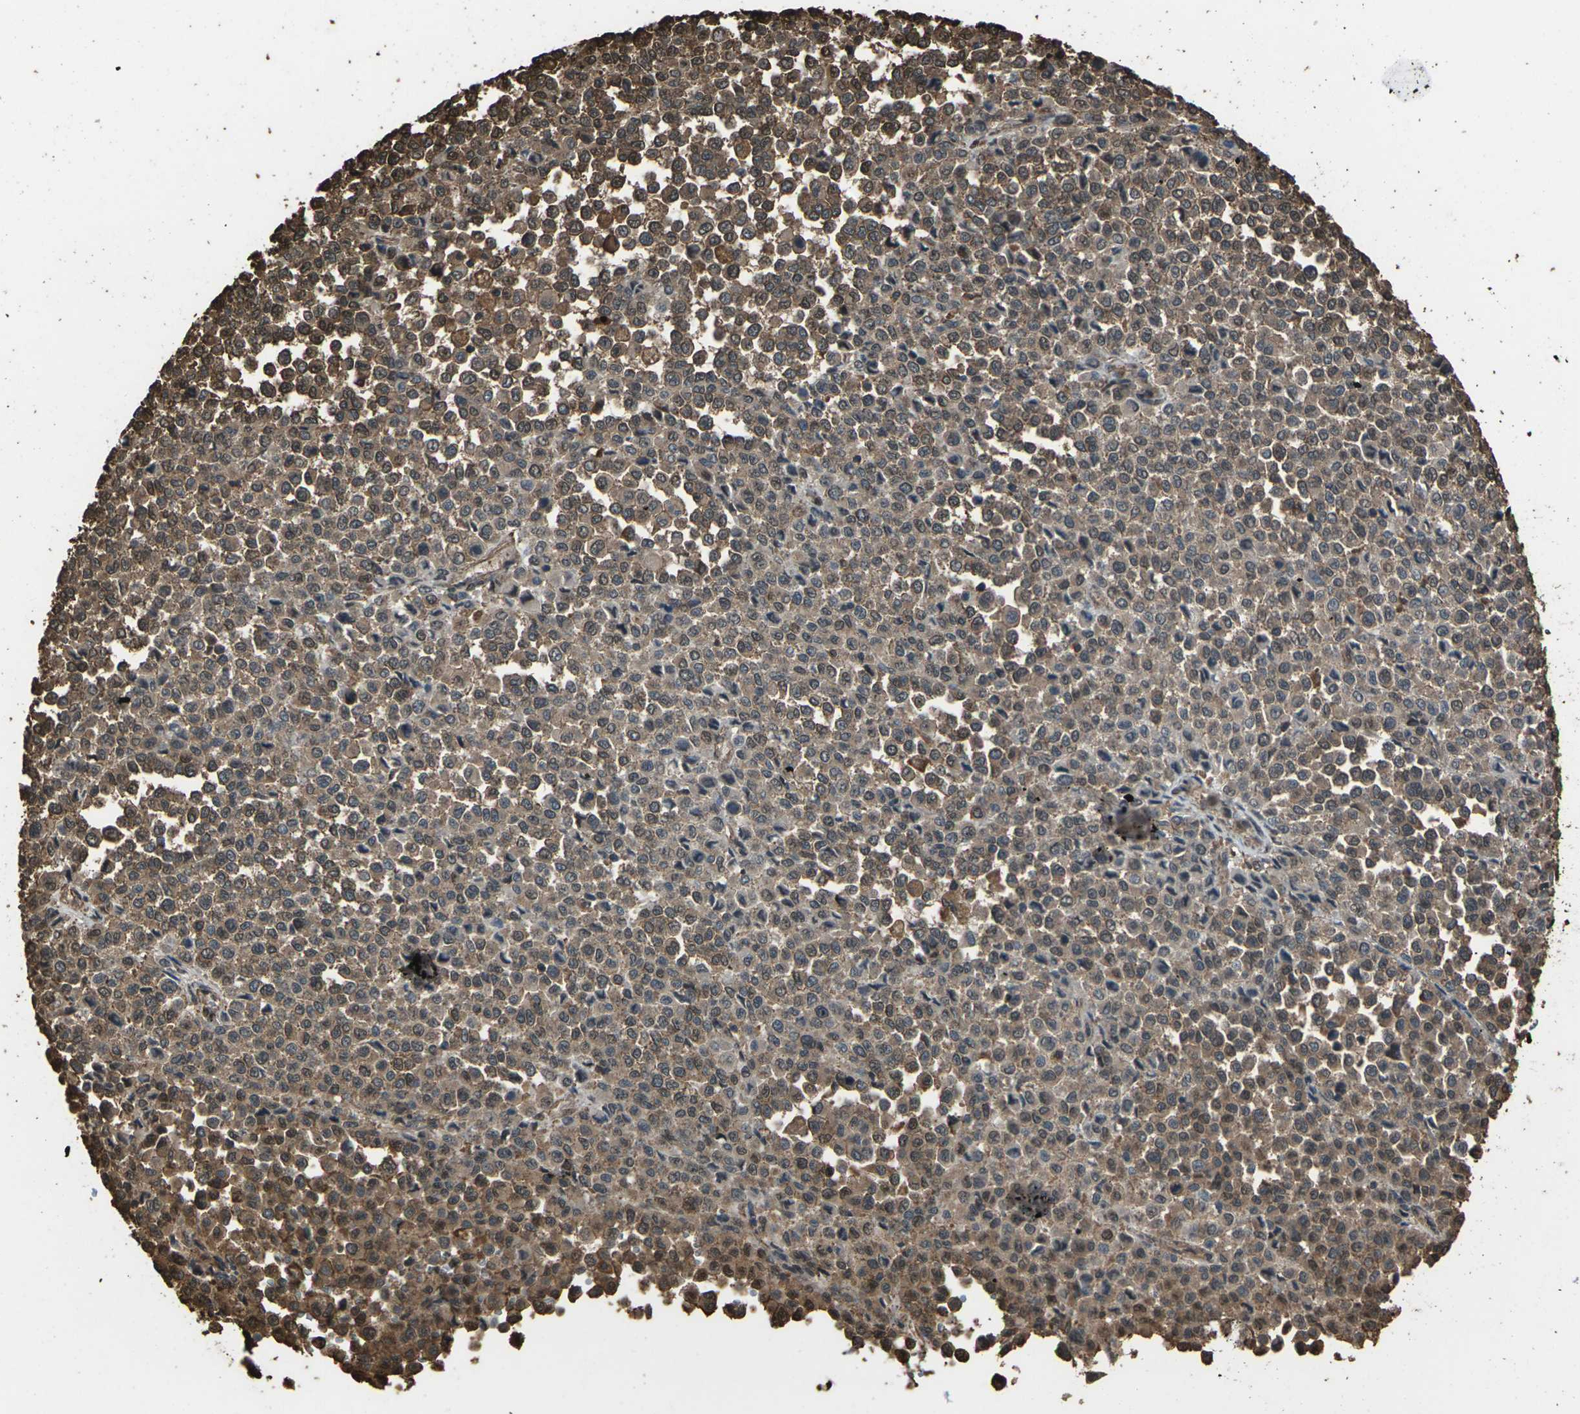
{"staining": {"intensity": "moderate", "quantity": ">75%", "location": "cytoplasmic/membranous"}, "tissue": "melanoma", "cell_type": "Tumor cells", "image_type": "cancer", "snomed": [{"axis": "morphology", "description": "Malignant melanoma, Metastatic site"}, {"axis": "topography", "description": "Pancreas"}], "caption": "A brown stain highlights moderate cytoplasmic/membranous staining of a protein in human malignant melanoma (metastatic site) tumor cells. (Brightfield microscopy of DAB IHC at high magnification).", "gene": "DHPS", "patient": {"sex": "female", "age": 30}}